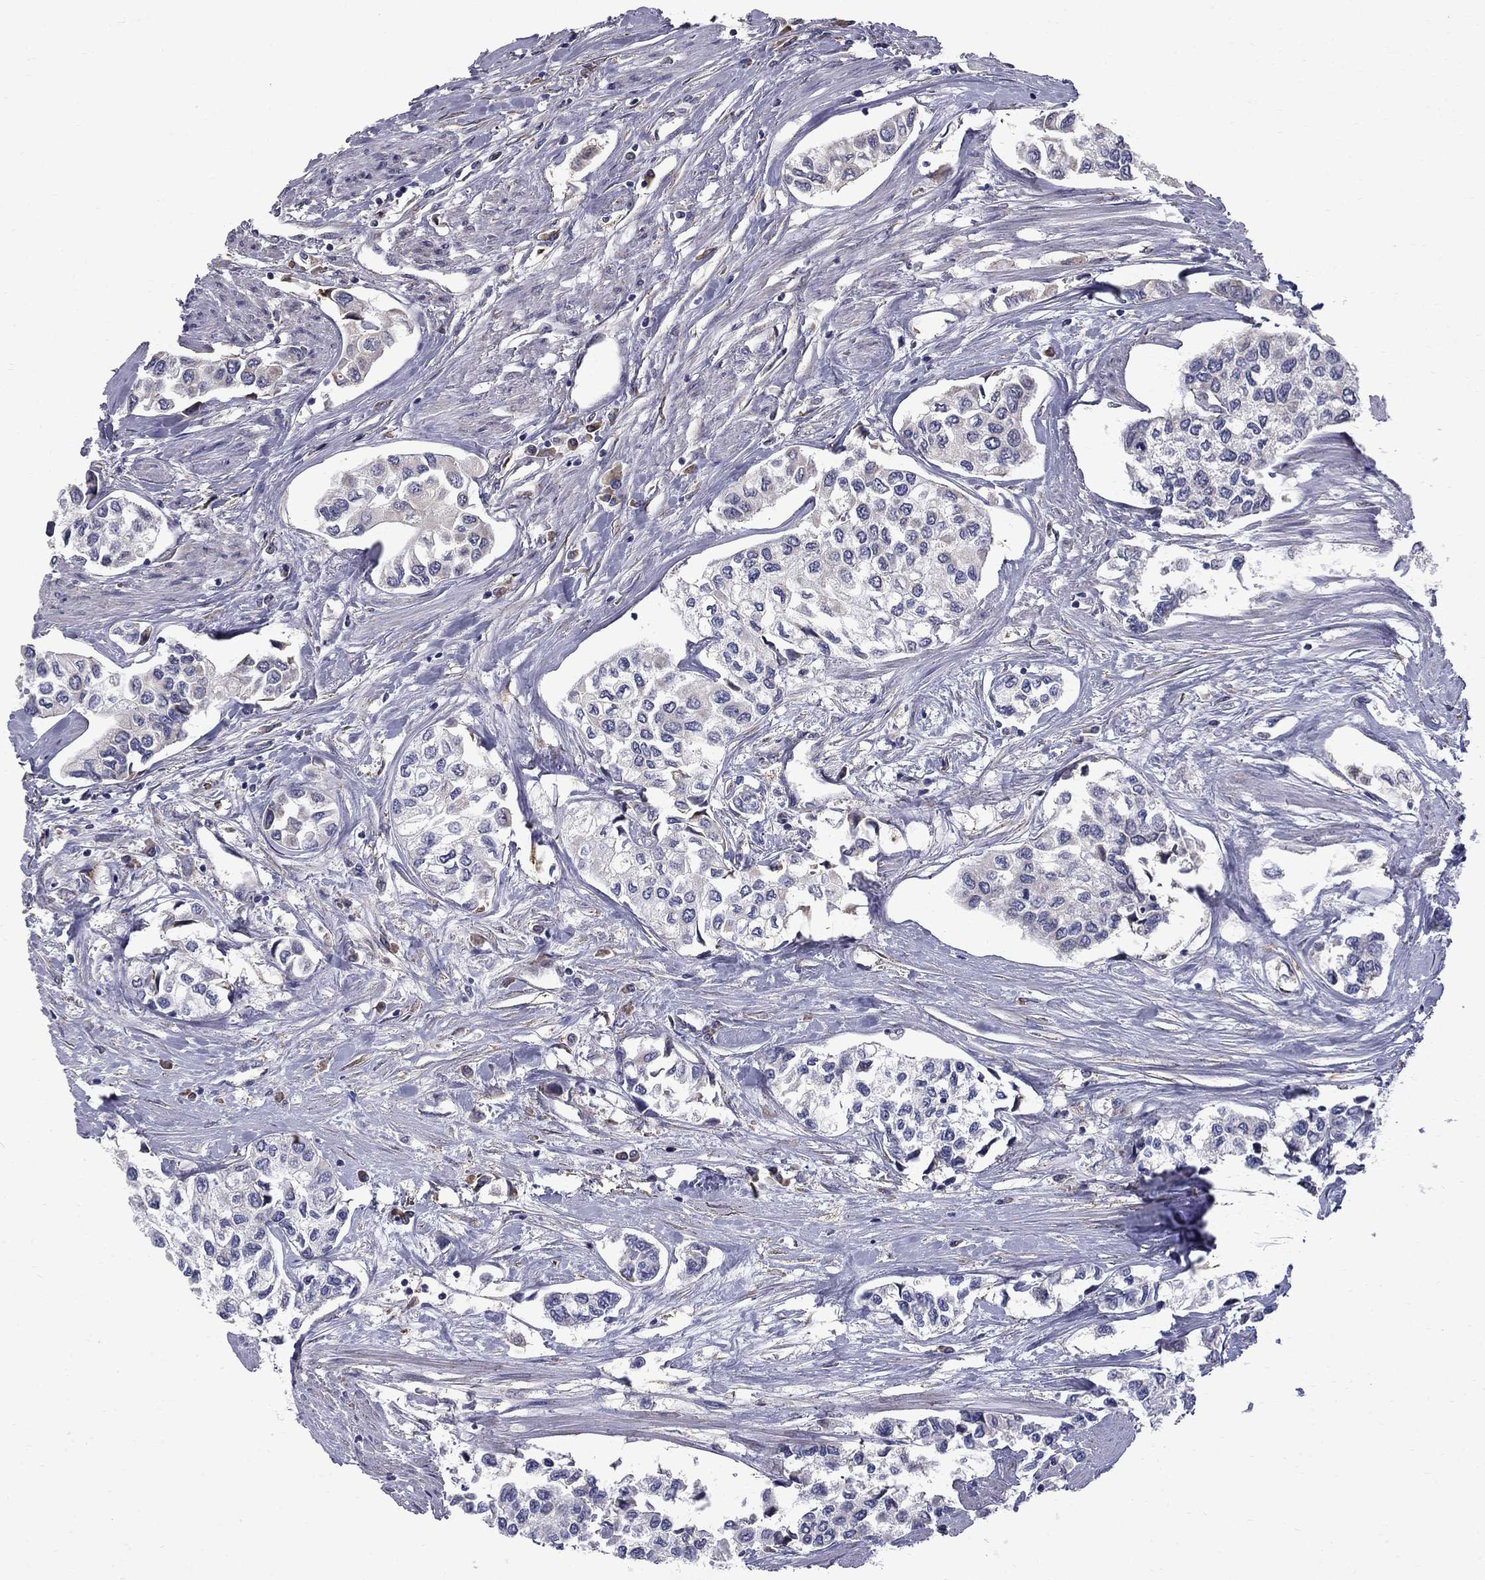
{"staining": {"intensity": "negative", "quantity": "none", "location": "none"}, "tissue": "urothelial cancer", "cell_type": "Tumor cells", "image_type": "cancer", "snomed": [{"axis": "morphology", "description": "Urothelial carcinoma, High grade"}, {"axis": "topography", "description": "Urinary bladder"}], "caption": "The IHC image has no significant expression in tumor cells of urothelial carcinoma (high-grade) tissue.", "gene": "HSPB2", "patient": {"sex": "male", "age": 73}}